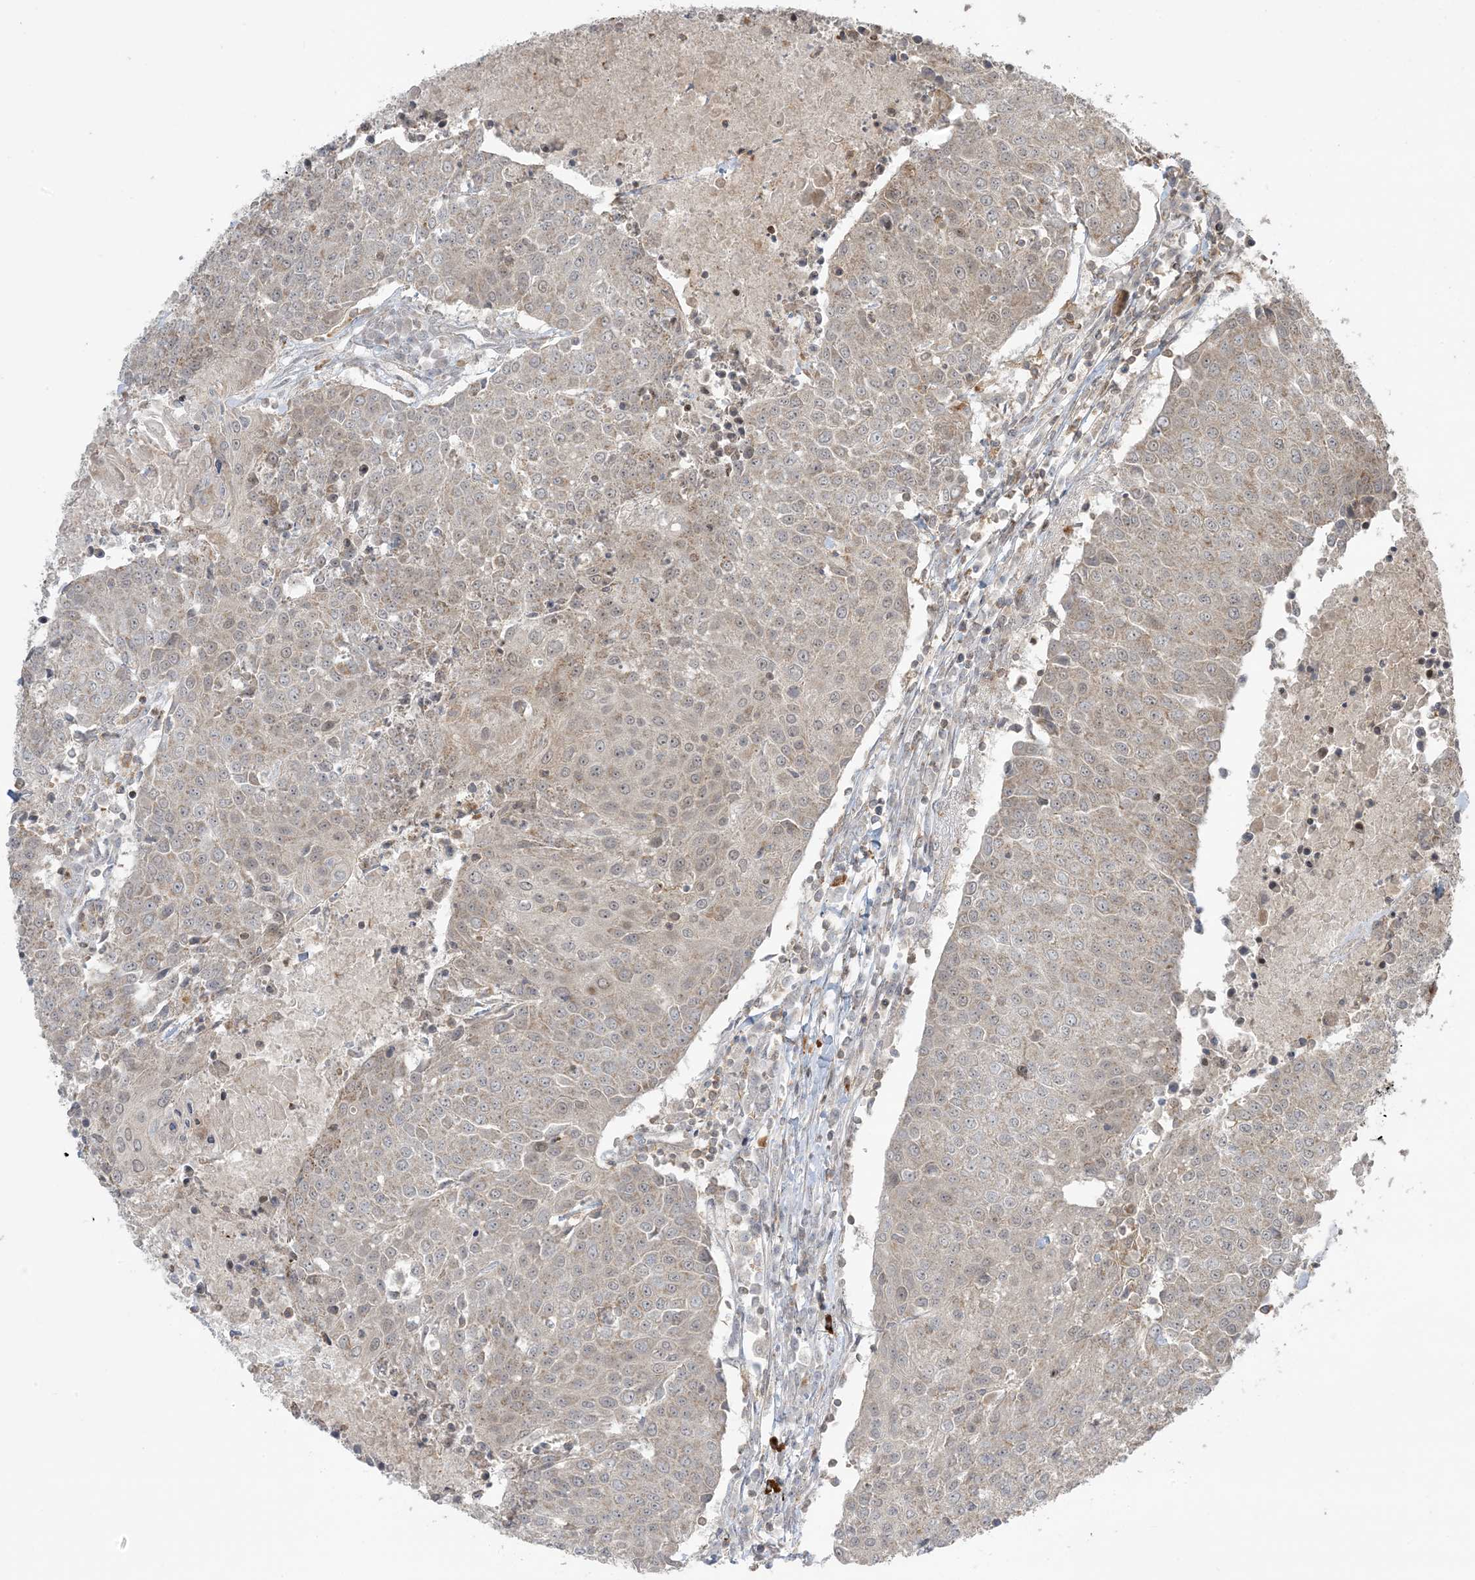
{"staining": {"intensity": "weak", "quantity": "<25%", "location": "cytoplasmic/membranous"}, "tissue": "urothelial cancer", "cell_type": "Tumor cells", "image_type": "cancer", "snomed": [{"axis": "morphology", "description": "Urothelial carcinoma, High grade"}, {"axis": "topography", "description": "Urinary bladder"}], "caption": "High magnification brightfield microscopy of urothelial cancer stained with DAB (3,3'-diaminobenzidine) (brown) and counterstained with hematoxylin (blue): tumor cells show no significant staining. (Immunohistochemistry, brightfield microscopy, high magnification).", "gene": "PHLDB2", "patient": {"sex": "female", "age": 85}}